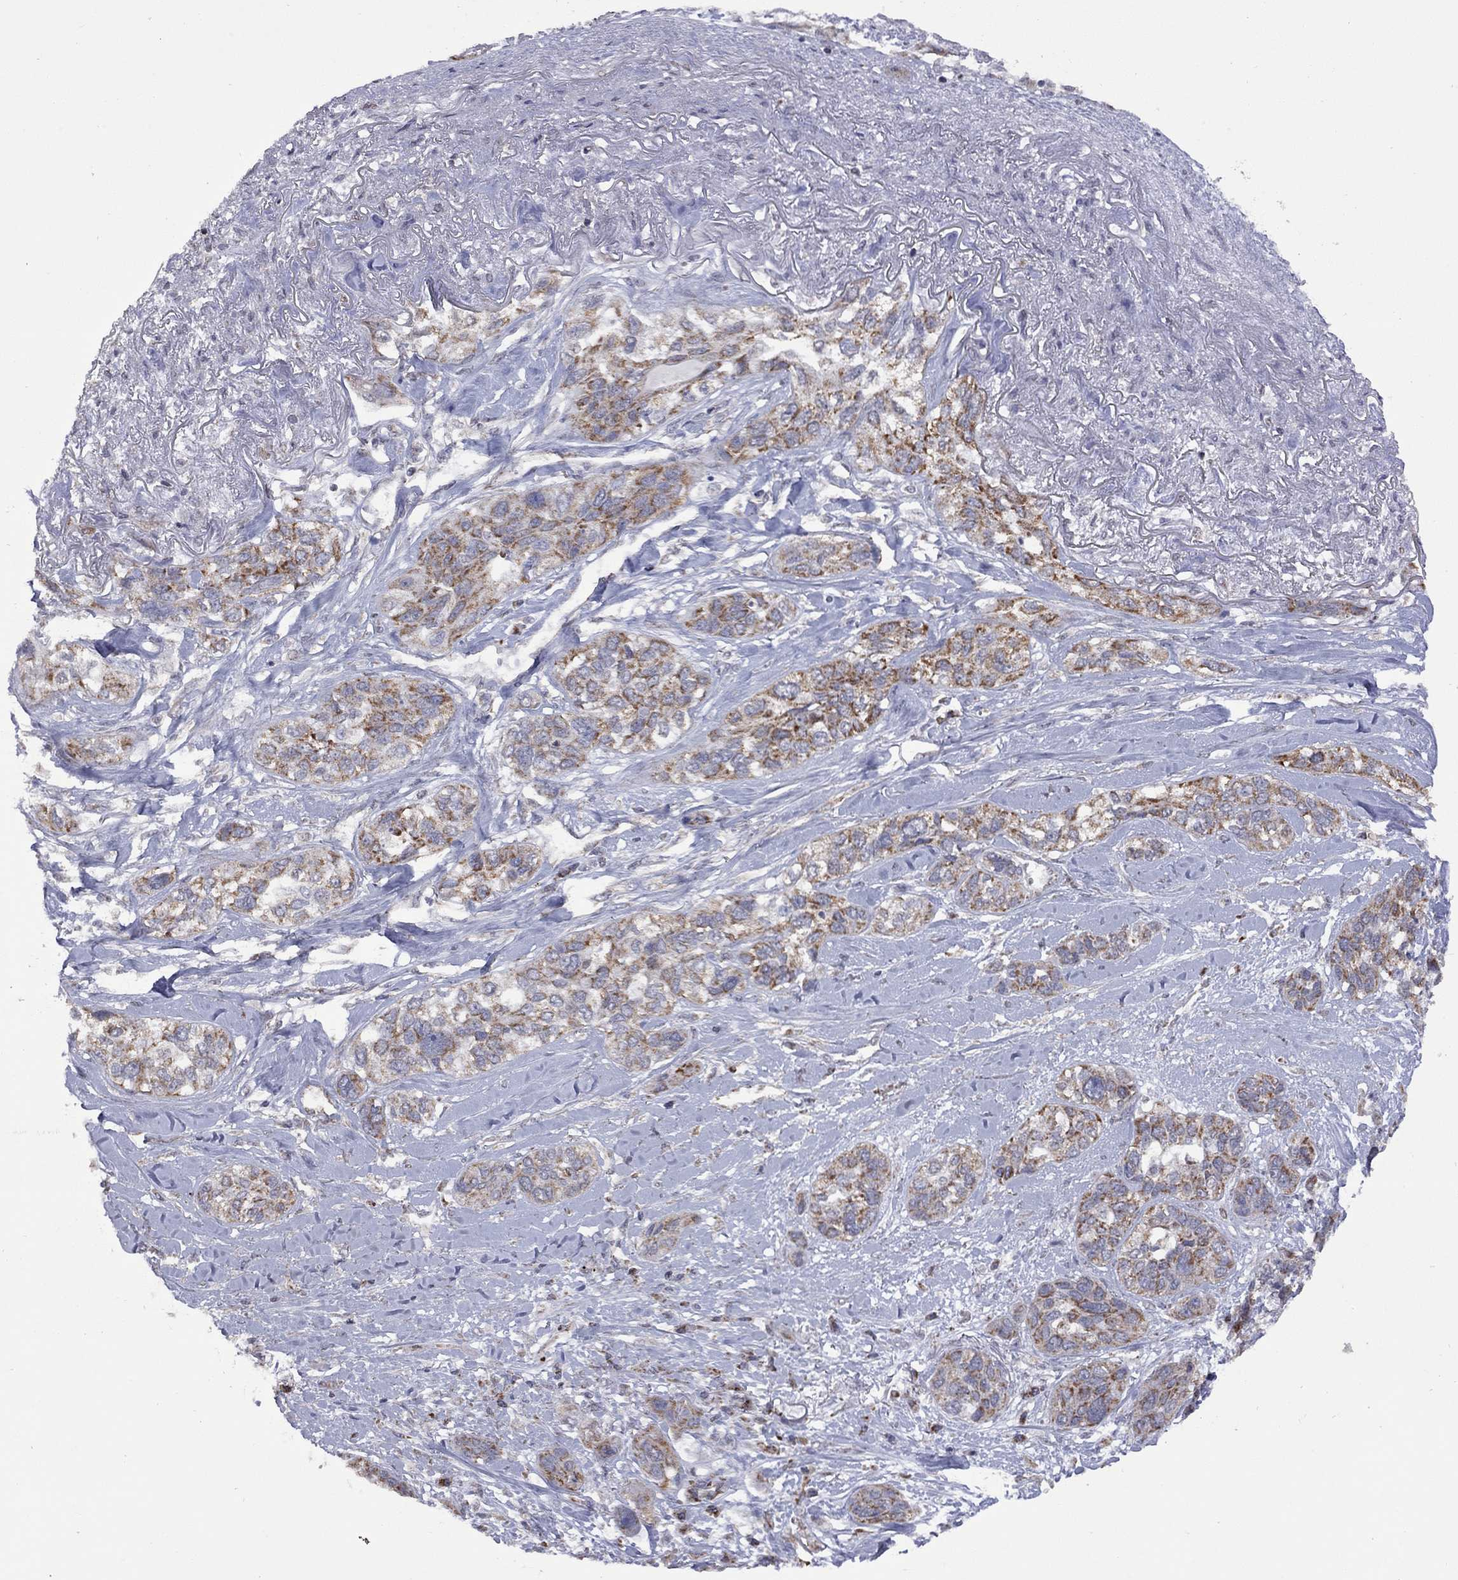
{"staining": {"intensity": "strong", "quantity": "<25%", "location": "cytoplasmic/membranous"}, "tissue": "lung cancer", "cell_type": "Tumor cells", "image_type": "cancer", "snomed": [{"axis": "morphology", "description": "Squamous cell carcinoma, NOS"}, {"axis": "topography", "description": "Lung"}], "caption": "Immunohistochemistry (IHC) image of neoplastic tissue: squamous cell carcinoma (lung) stained using IHC reveals medium levels of strong protein expression localized specifically in the cytoplasmic/membranous of tumor cells, appearing as a cytoplasmic/membranous brown color.", "gene": "NDUFB1", "patient": {"sex": "female", "age": 70}}